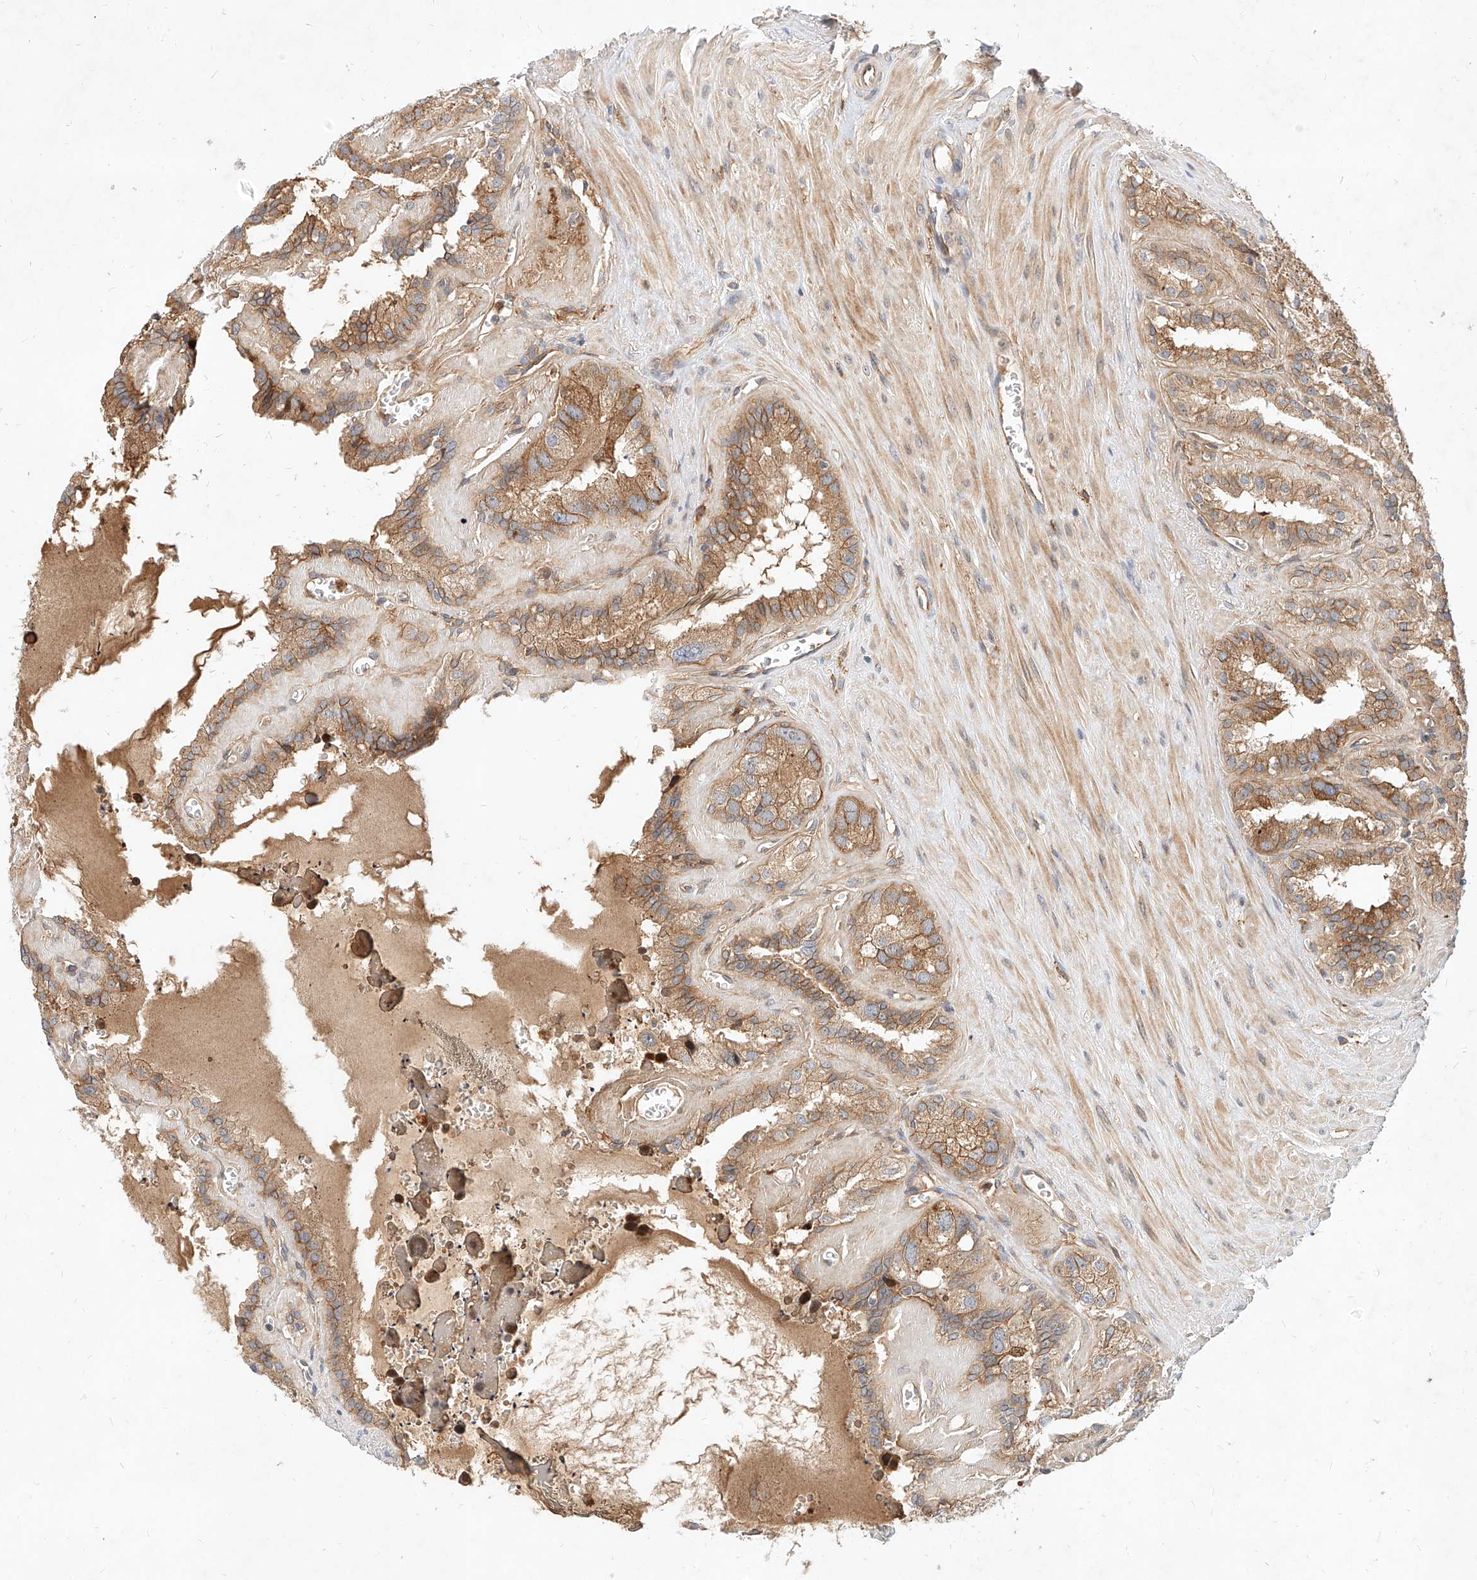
{"staining": {"intensity": "moderate", "quantity": ">75%", "location": "cytoplasmic/membranous"}, "tissue": "seminal vesicle", "cell_type": "Glandular cells", "image_type": "normal", "snomed": [{"axis": "morphology", "description": "Normal tissue, NOS"}, {"axis": "topography", "description": "Prostate"}, {"axis": "topography", "description": "Seminal veicle"}], "caption": "Glandular cells display medium levels of moderate cytoplasmic/membranous staining in approximately >75% of cells in normal seminal vesicle. (DAB IHC with brightfield microscopy, high magnification).", "gene": "NFAM1", "patient": {"sex": "male", "age": 59}}